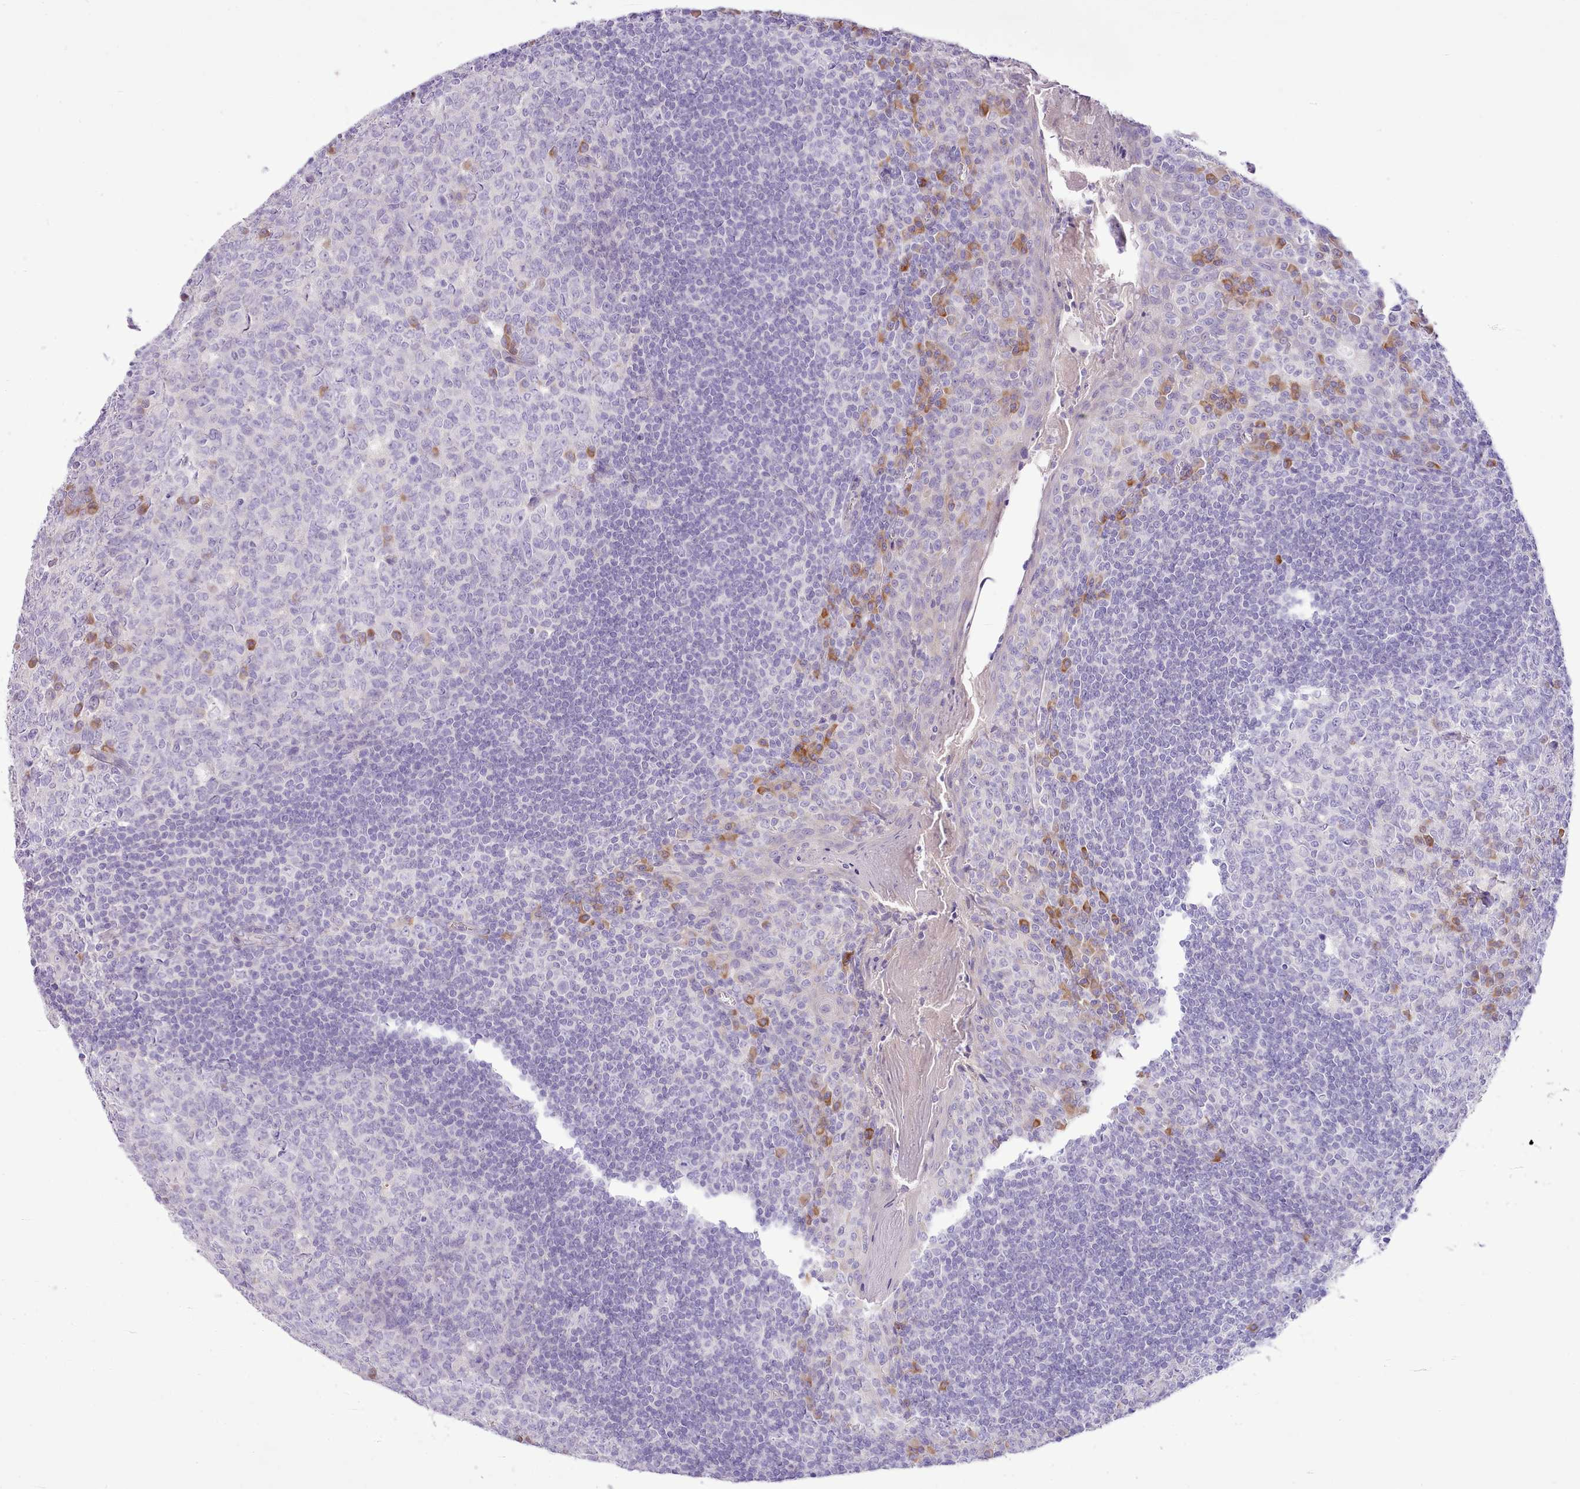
{"staining": {"intensity": "moderate", "quantity": "<25%", "location": "cytoplasmic/membranous"}, "tissue": "tonsil", "cell_type": "Germinal center cells", "image_type": "normal", "snomed": [{"axis": "morphology", "description": "Normal tissue, NOS"}, {"axis": "topography", "description": "Tonsil"}], "caption": "Moderate cytoplasmic/membranous expression is seen in approximately <25% of germinal center cells in unremarkable tonsil. (DAB IHC, brown staining for protein, blue staining for nuclei).", "gene": "CCL1", "patient": {"sex": "male", "age": 27}}